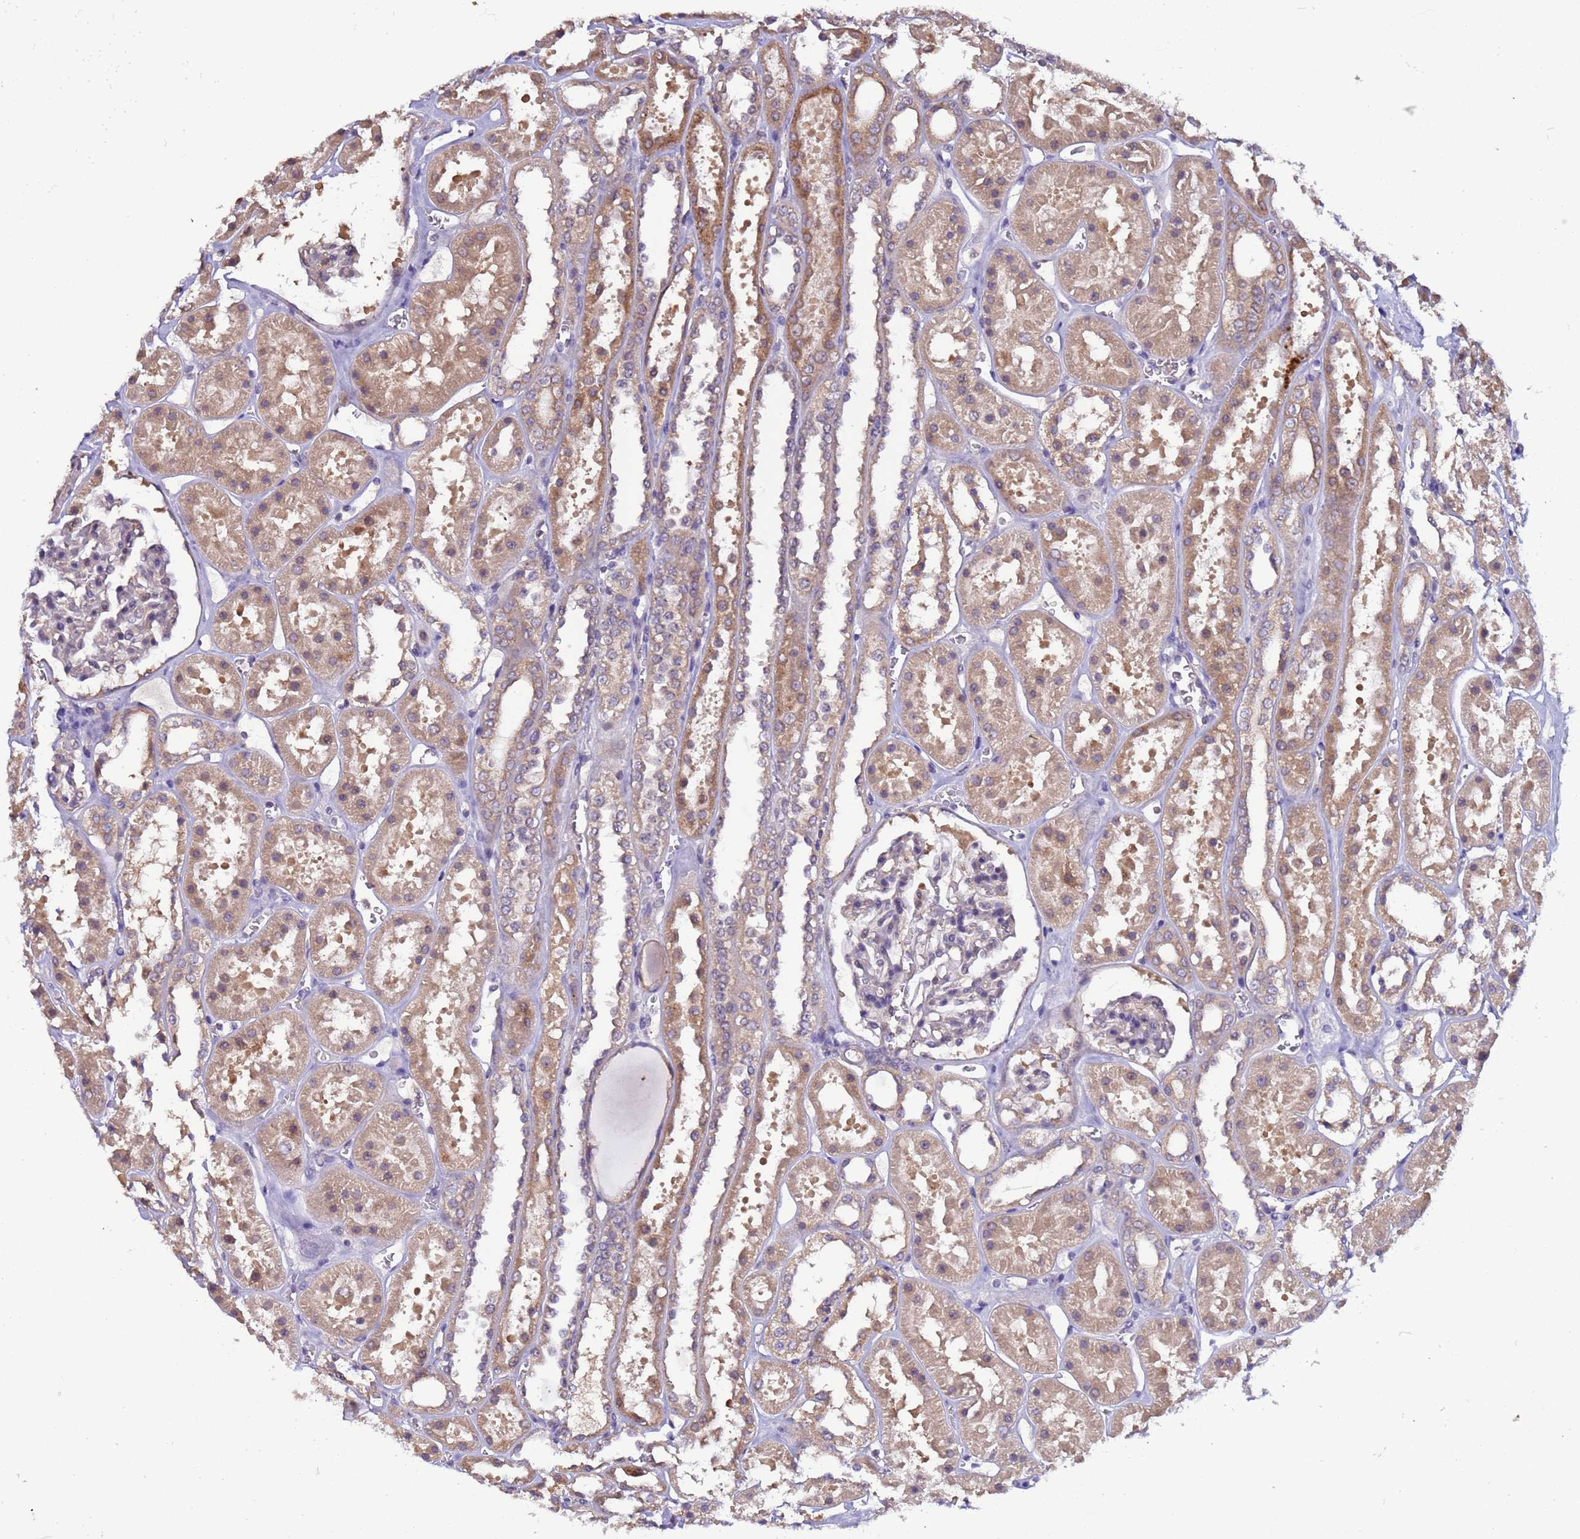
{"staining": {"intensity": "weak", "quantity": "25%-75%", "location": "cytoplasmic/membranous"}, "tissue": "kidney", "cell_type": "Cells in glomeruli", "image_type": "normal", "snomed": [{"axis": "morphology", "description": "Normal tissue, NOS"}, {"axis": "topography", "description": "Kidney"}], "caption": "Protein staining reveals weak cytoplasmic/membranous staining in approximately 25%-75% of cells in glomeruli in benign kidney.", "gene": "ELMOD2", "patient": {"sex": "female", "age": 41}}